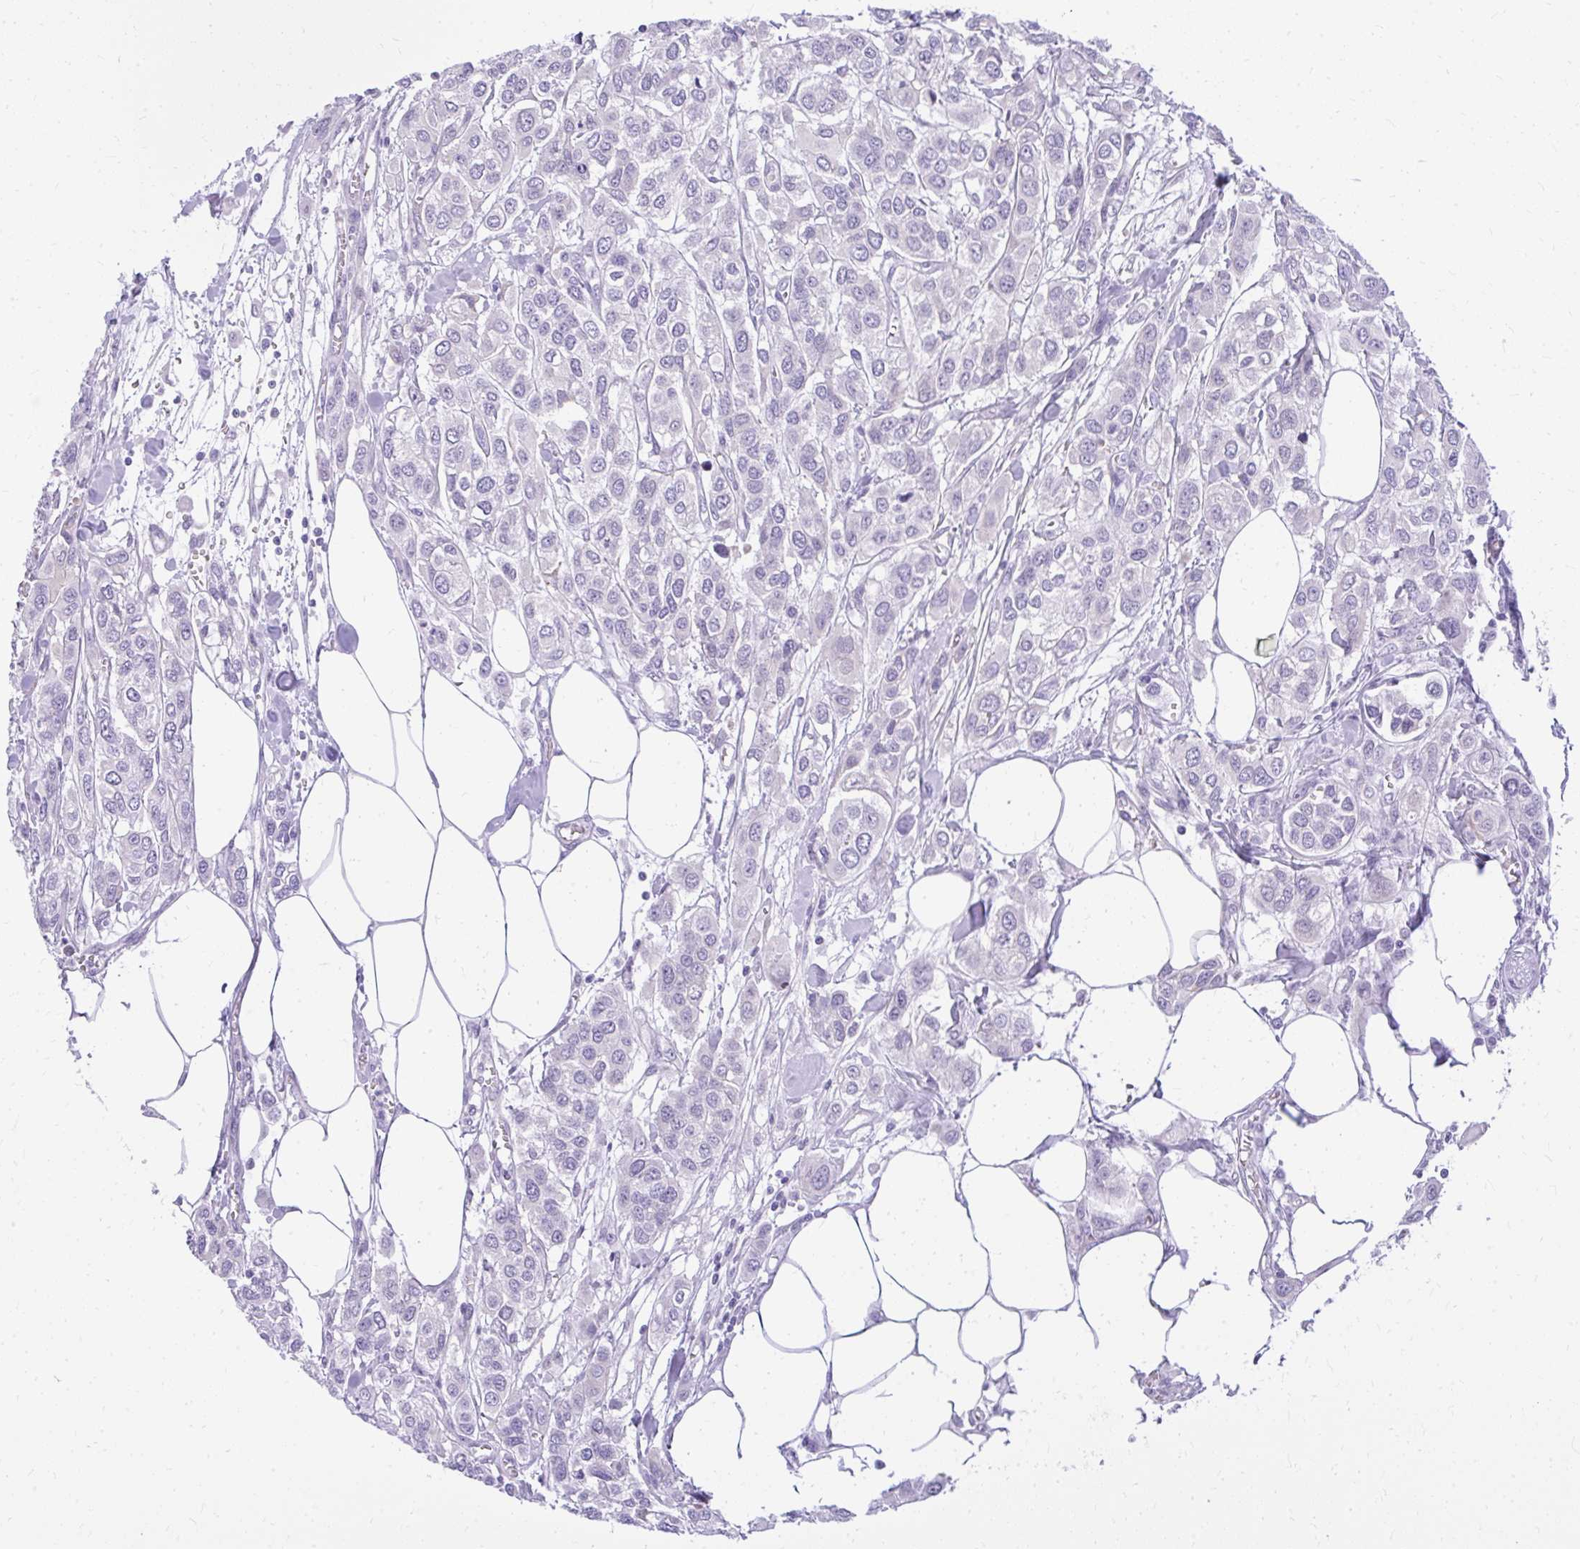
{"staining": {"intensity": "negative", "quantity": "none", "location": "none"}, "tissue": "urothelial cancer", "cell_type": "Tumor cells", "image_type": "cancer", "snomed": [{"axis": "morphology", "description": "Urothelial carcinoma, High grade"}, {"axis": "topography", "description": "Urinary bladder"}], "caption": "Immunohistochemistry (IHC) of urothelial carcinoma (high-grade) exhibits no expression in tumor cells.", "gene": "PRAP1", "patient": {"sex": "male", "age": 67}}